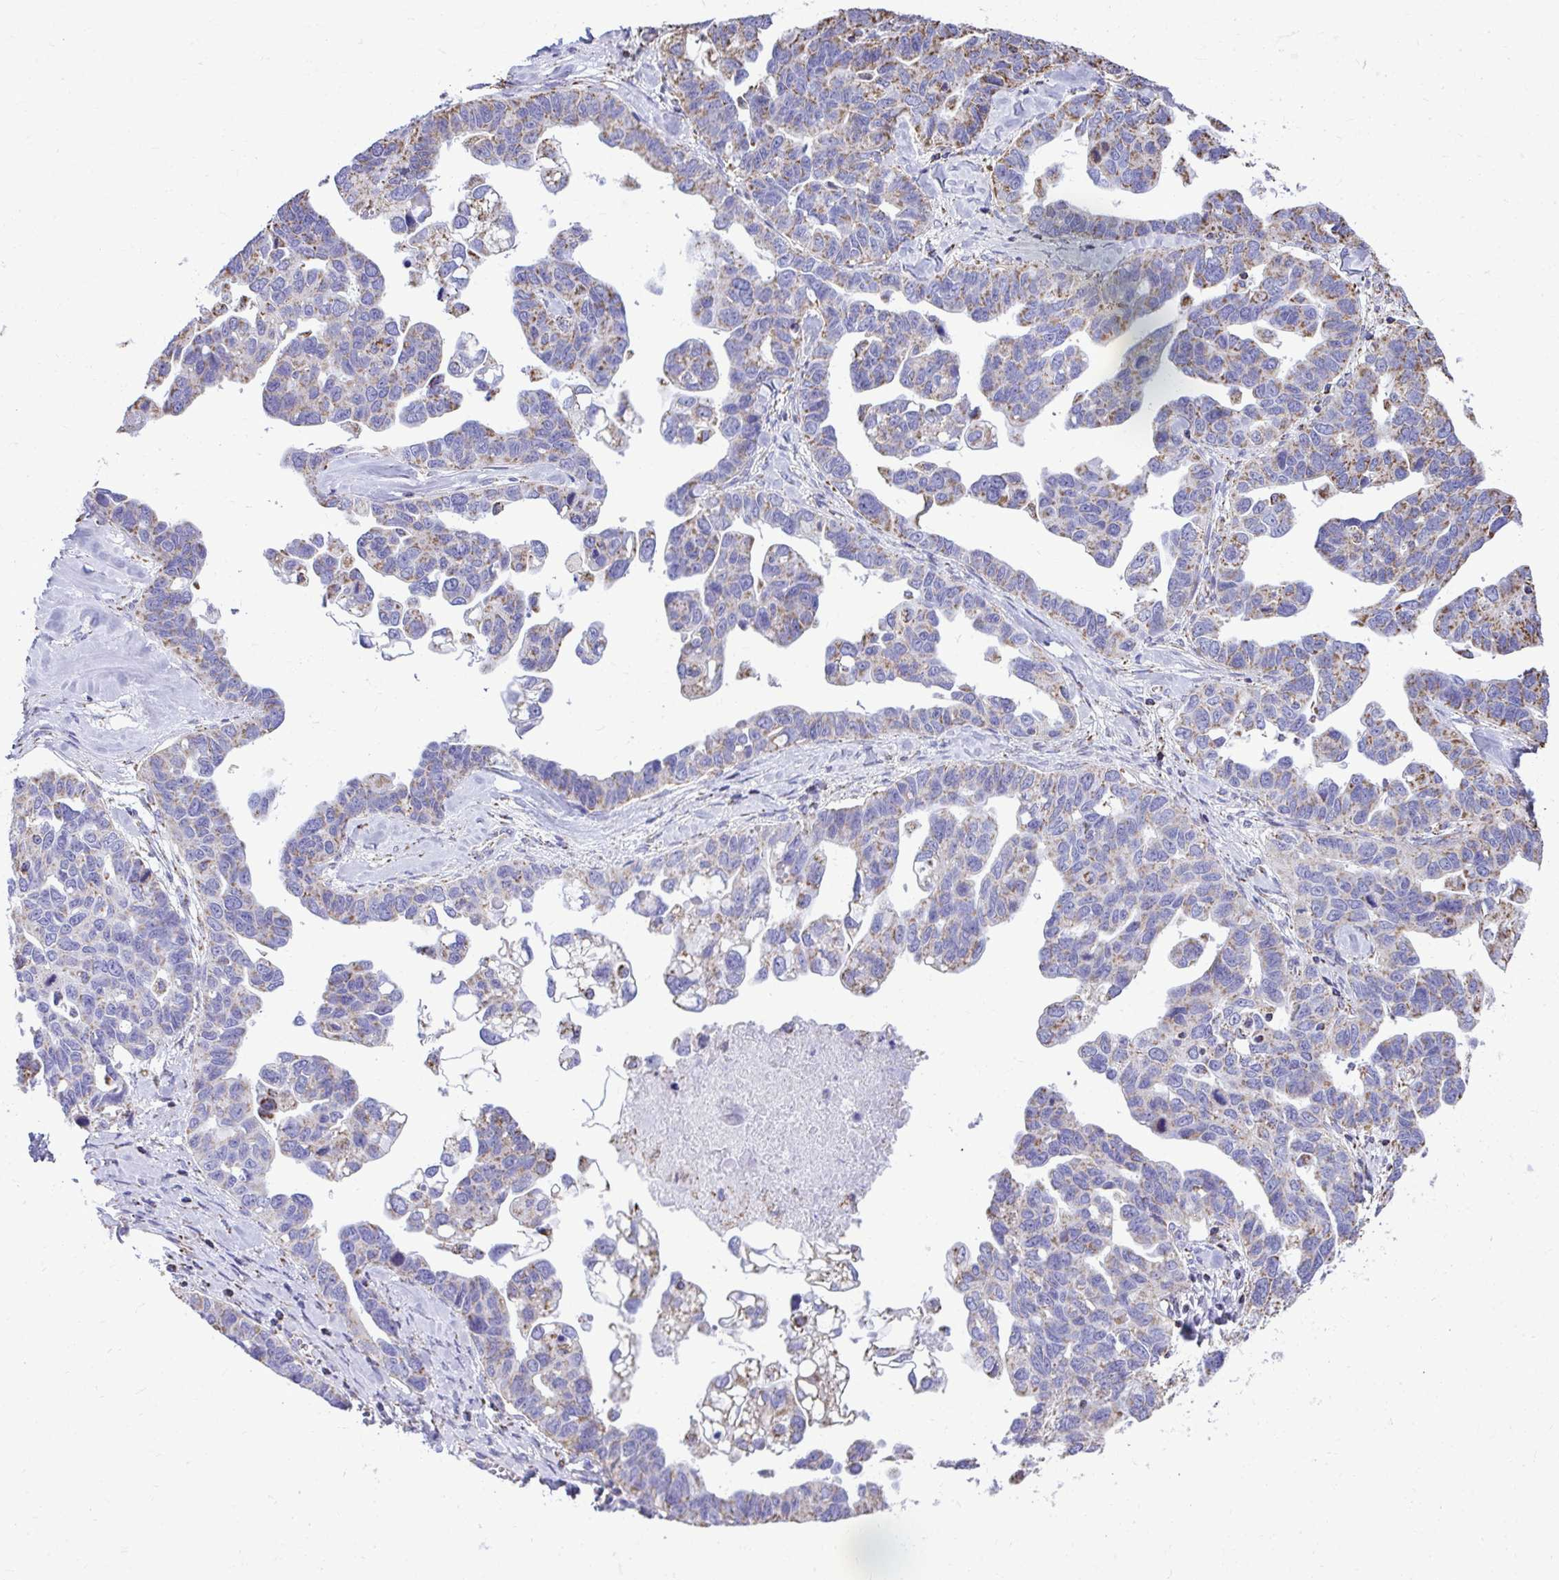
{"staining": {"intensity": "weak", "quantity": "25%-75%", "location": "cytoplasmic/membranous"}, "tissue": "ovarian cancer", "cell_type": "Tumor cells", "image_type": "cancer", "snomed": [{"axis": "morphology", "description": "Cystadenocarcinoma, serous, NOS"}, {"axis": "topography", "description": "Ovary"}], "caption": "A brown stain labels weak cytoplasmic/membranous staining of a protein in human ovarian cancer (serous cystadenocarcinoma) tumor cells. (Brightfield microscopy of DAB IHC at high magnification).", "gene": "MPZL2", "patient": {"sex": "female", "age": 69}}